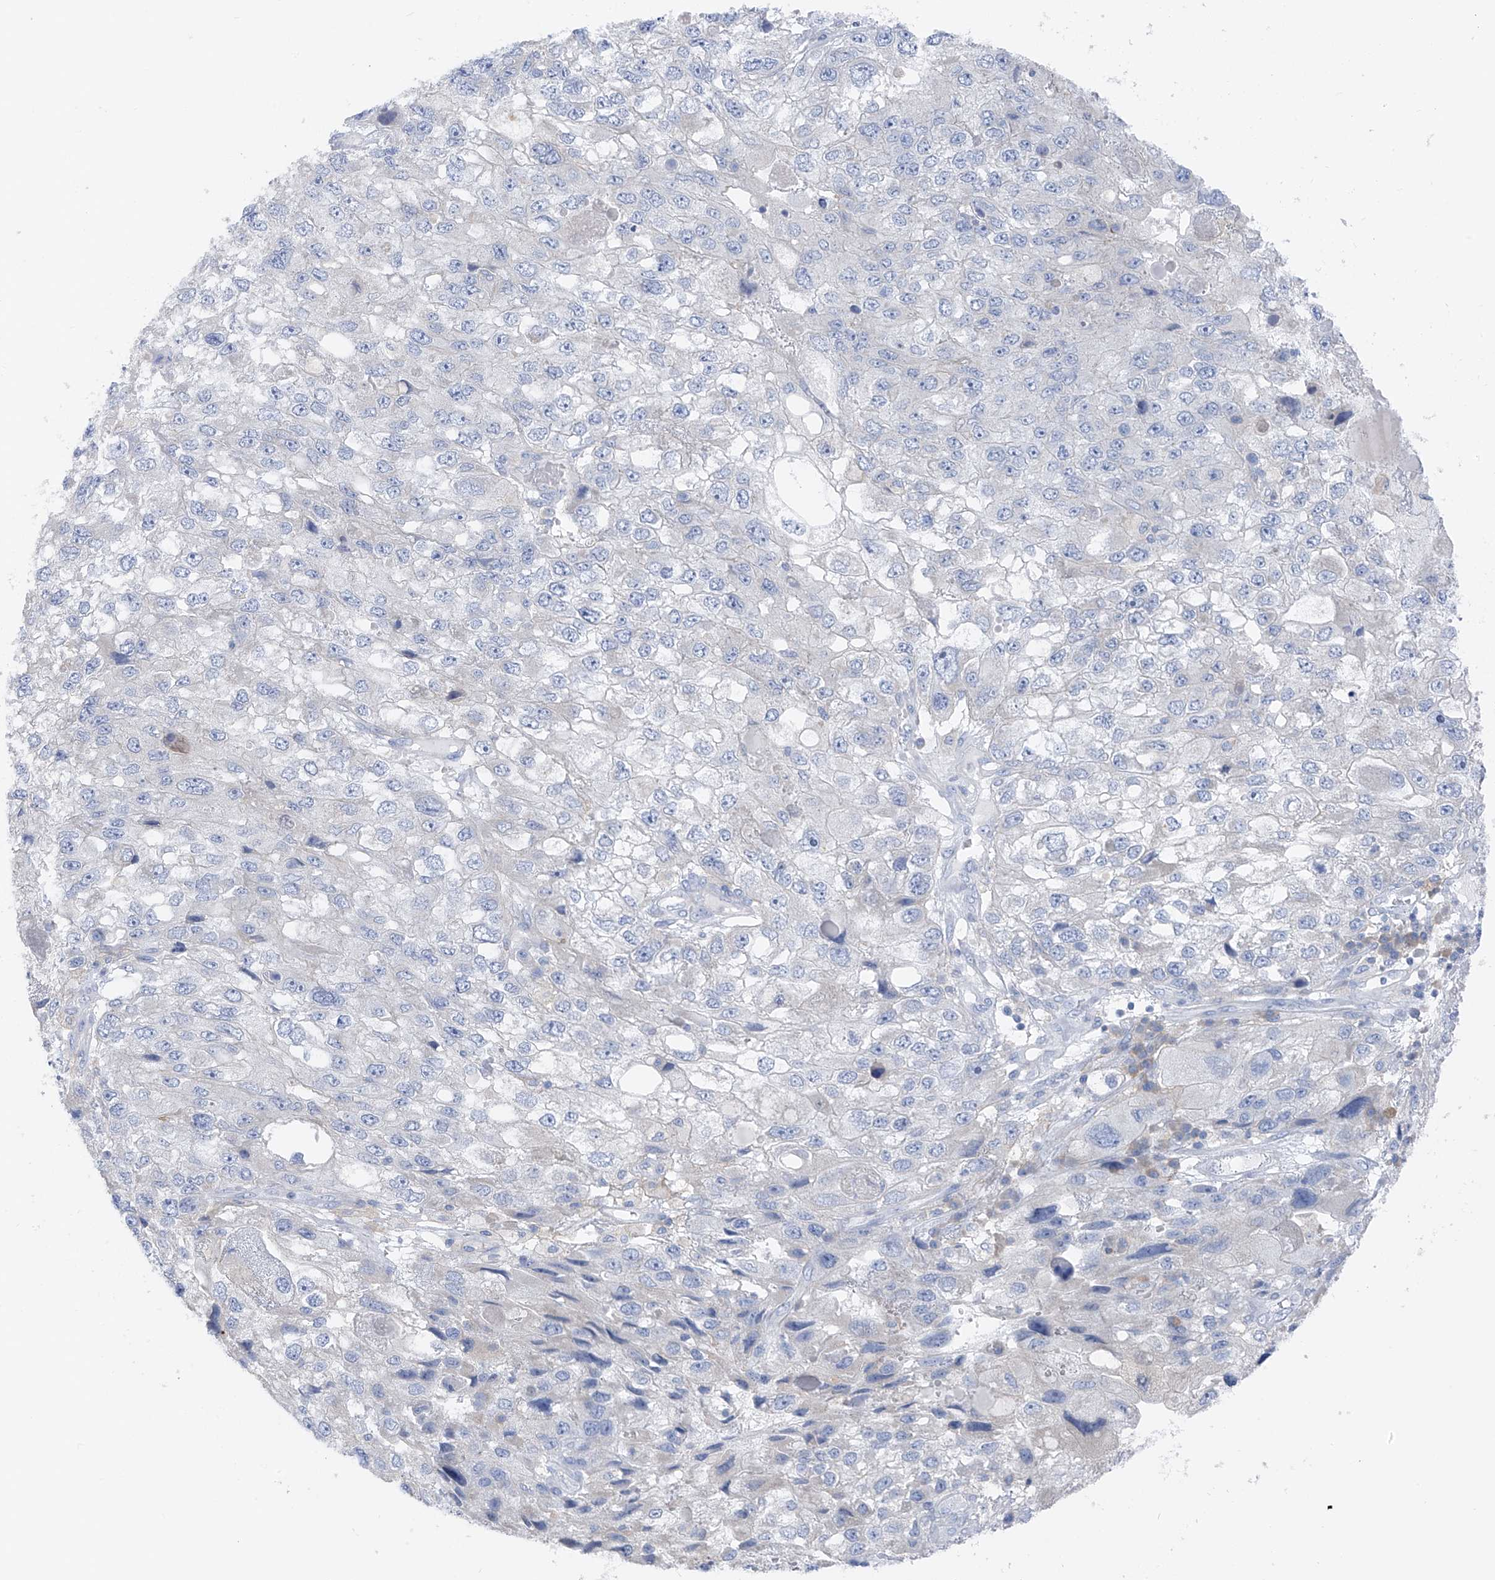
{"staining": {"intensity": "negative", "quantity": "none", "location": "none"}, "tissue": "endometrial cancer", "cell_type": "Tumor cells", "image_type": "cancer", "snomed": [{"axis": "morphology", "description": "Adenocarcinoma, NOS"}, {"axis": "topography", "description": "Endometrium"}], "caption": "Endometrial adenocarcinoma was stained to show a protein in brown. There is no significant staining in tumor cells.", "gene": "POMGNT2", "patient": {"sex": "female", "age": 49}}